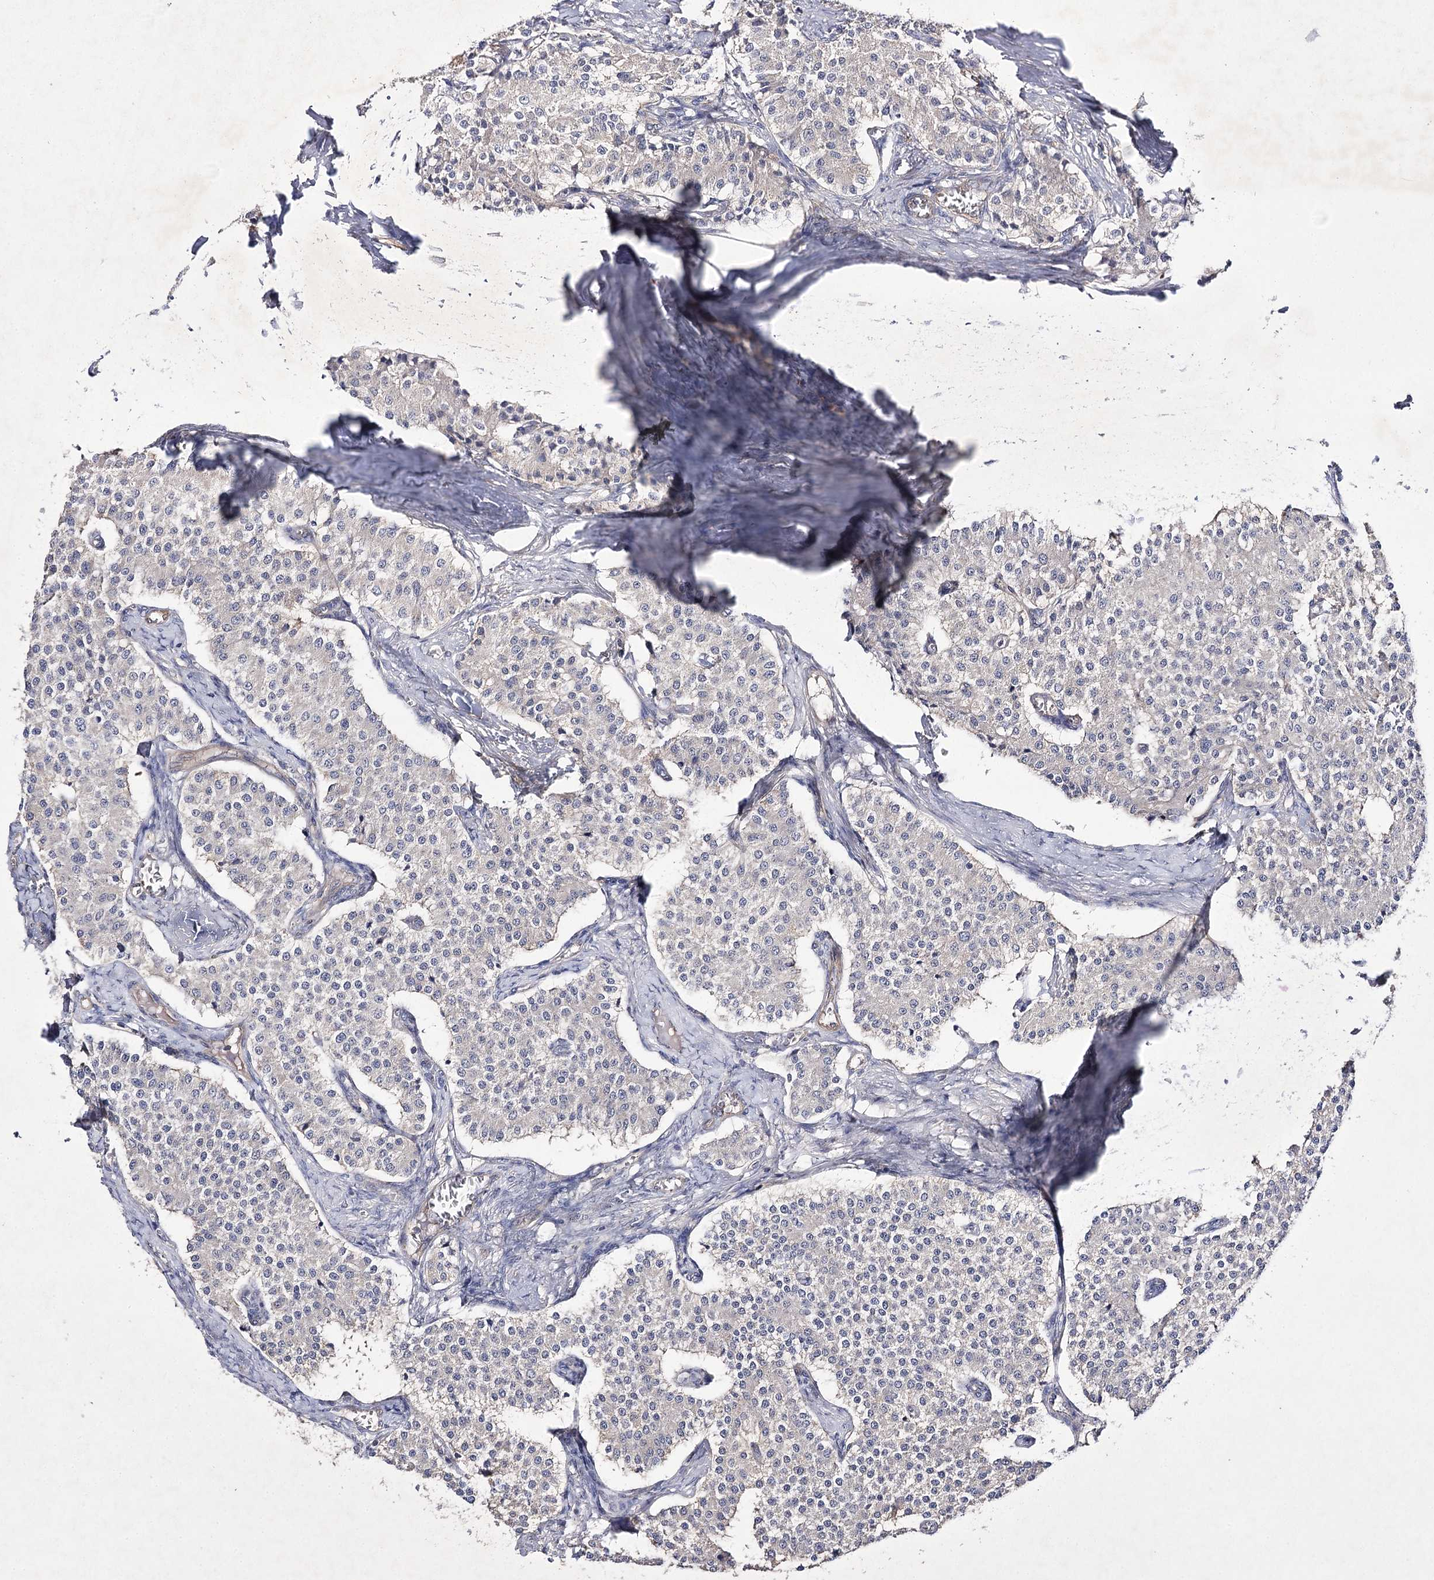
{"staining": {"intensity": "negative", "quantity": "none", "location": "none"}, "tissue": "carcinoid", "cell_type": "Tumor cells", "image_type": "cancer", "snomed": [{"axis": "morphology", "description": "Carcinoid, malignant, NOS"}, {"axis": "topography", "description": "Colon"}], "caption": "Protein analysis of carcinoid exhibits no significant staining in tumor cells. (DAB (3,3'-diaminobenzidine) immunohistochemistry visualized using brightfield microscopy, high magnification).", "gene": "BCR", "patient": {"sex": "female", "age": 52}}